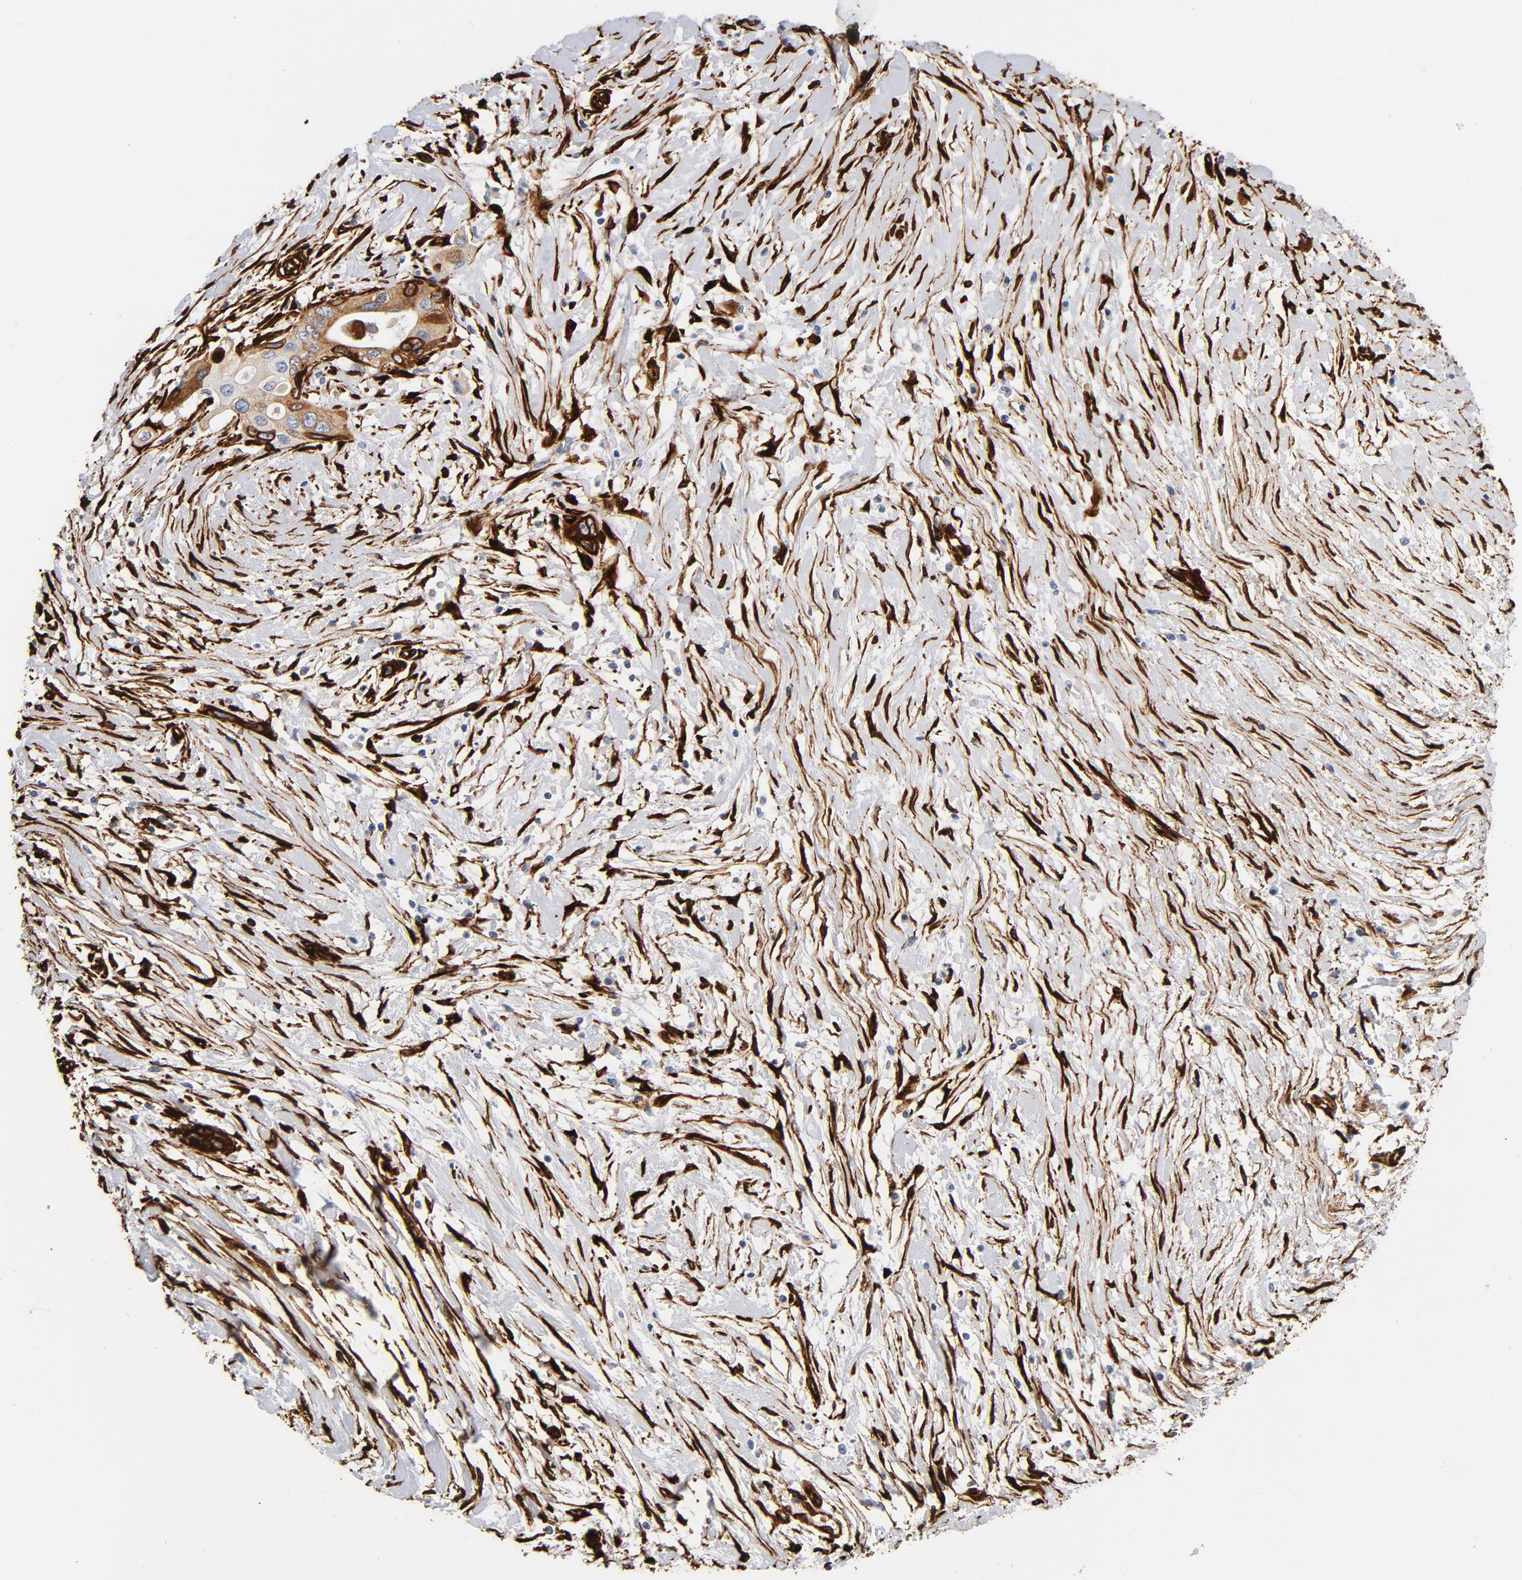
{"staining": {"intensity": "weak", "quantity": "25%-75%", "location": "cytoplasmic/membranous"}, "tissue": "pancreatic cancer", "cell_type": "Tumor cells", "image_type": "cancer", "snomed": [{"axis": "morphology", "description": "Adenocarcinoma, NOS"}, {"axis": "topography", "description": "Pancreas"}], "caption": "The histopathology image reveals staining of adenocarcinoma (pancreatic), revealing weak cytoplasmic/membranous protein staining (brown color) within tumor cells. (DAB IHC, brown staining for protein, blue staining for nuclei).", "gene": "SERPINH1", "patient": {"sex": "female", "age": 60}}